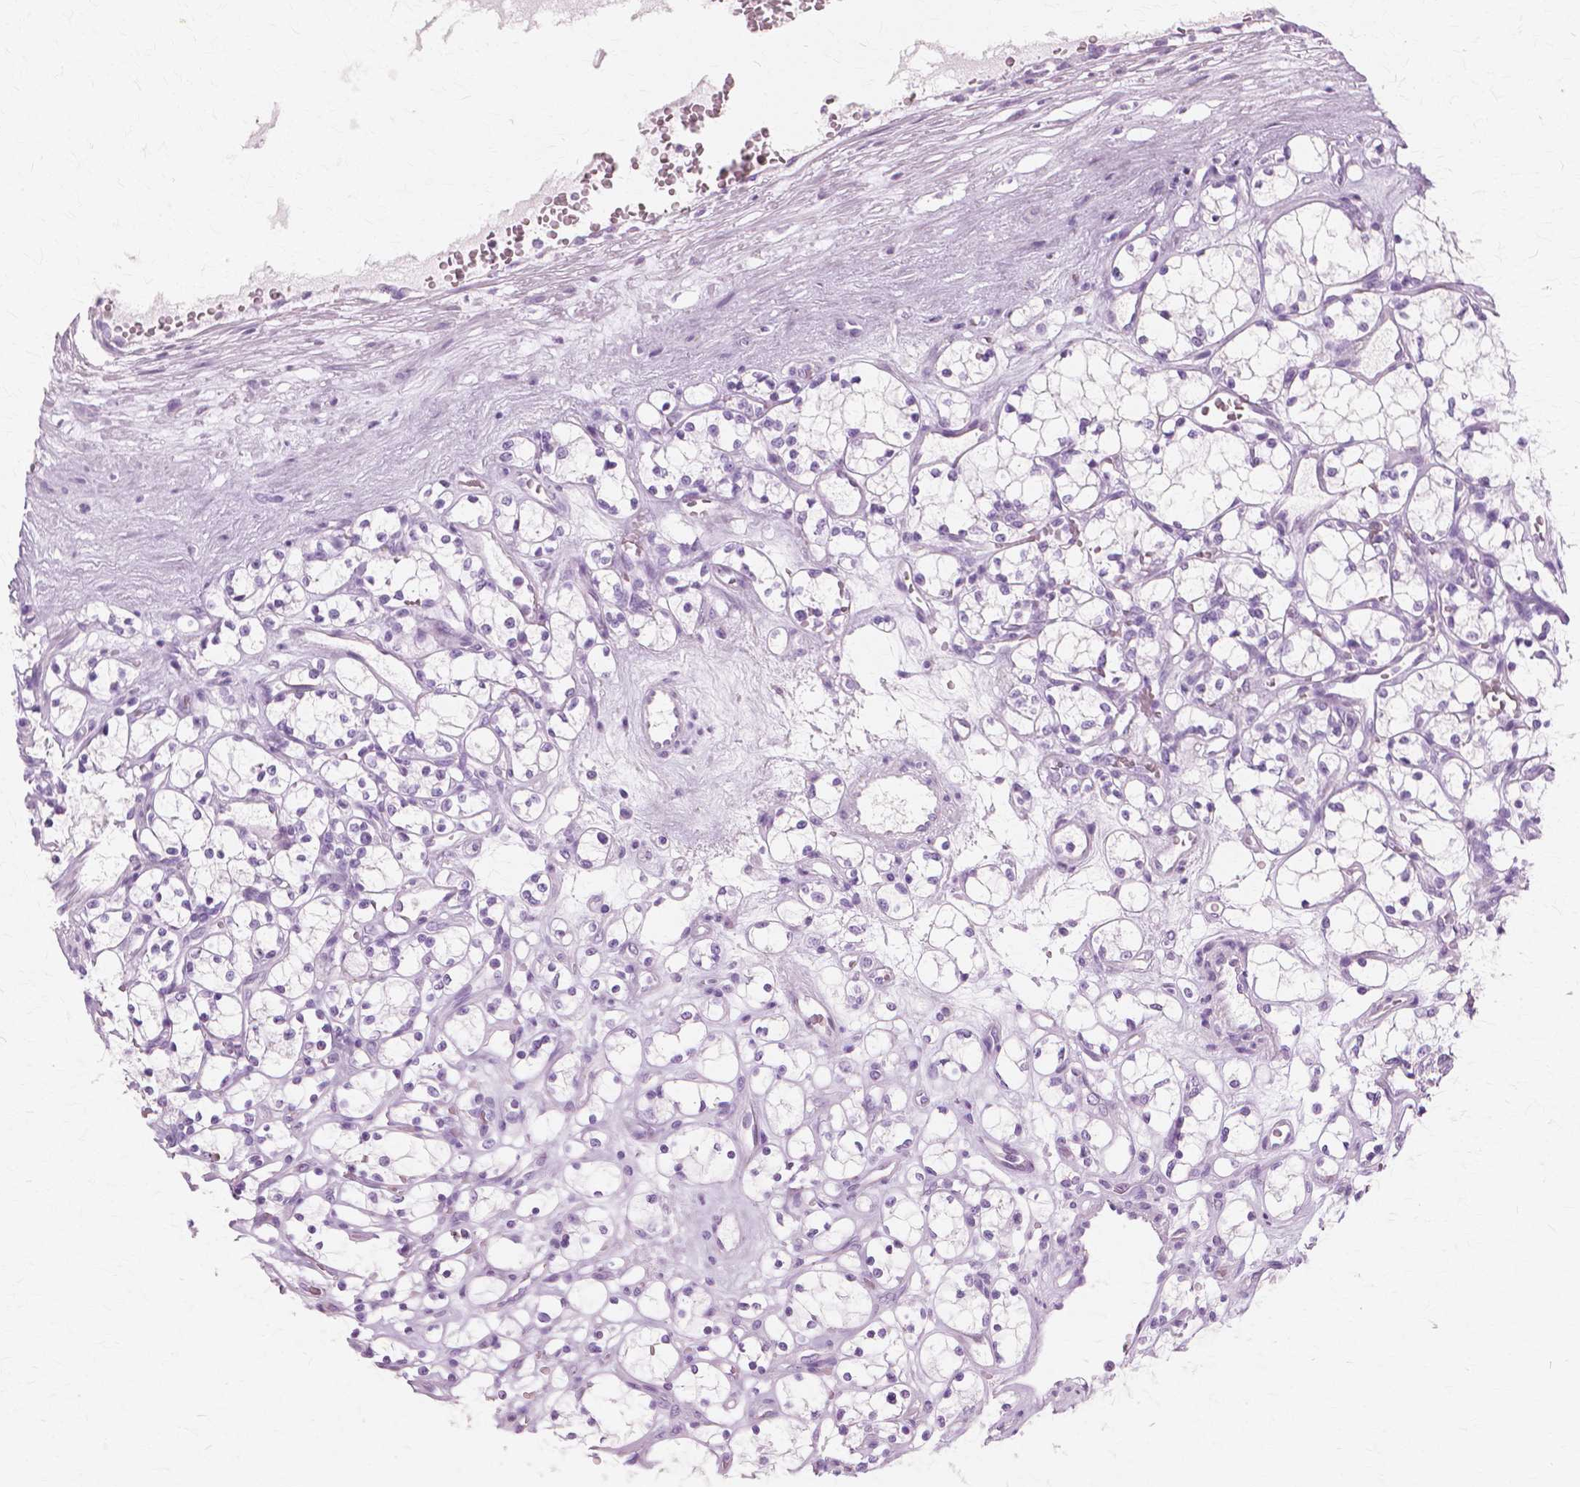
{"staining": {"intensity": "negative", "quantity": "none", "location": "none"}, "tissue": "renal cancer", "cell_type": "Tumor cells", "image_type": "cancer", "snomed": [{"axis": "morphology", "description": "Adenocarcinoma, NOS"}, {"axis": "topography", "description": "Kidney"}], "caption": "Immunohistochemical staining of adenocarcinoma (renal) reveals no significant expression in tumor cells. (Stains: DAB (3,3'-diaminobenzidine) immunohistochemistry with hematoxylin counter stain, Microscopy: brightfield microscopy at high magnification).", "gene": "SFTPD", "patient": {"sex": "female", "age": 69}}